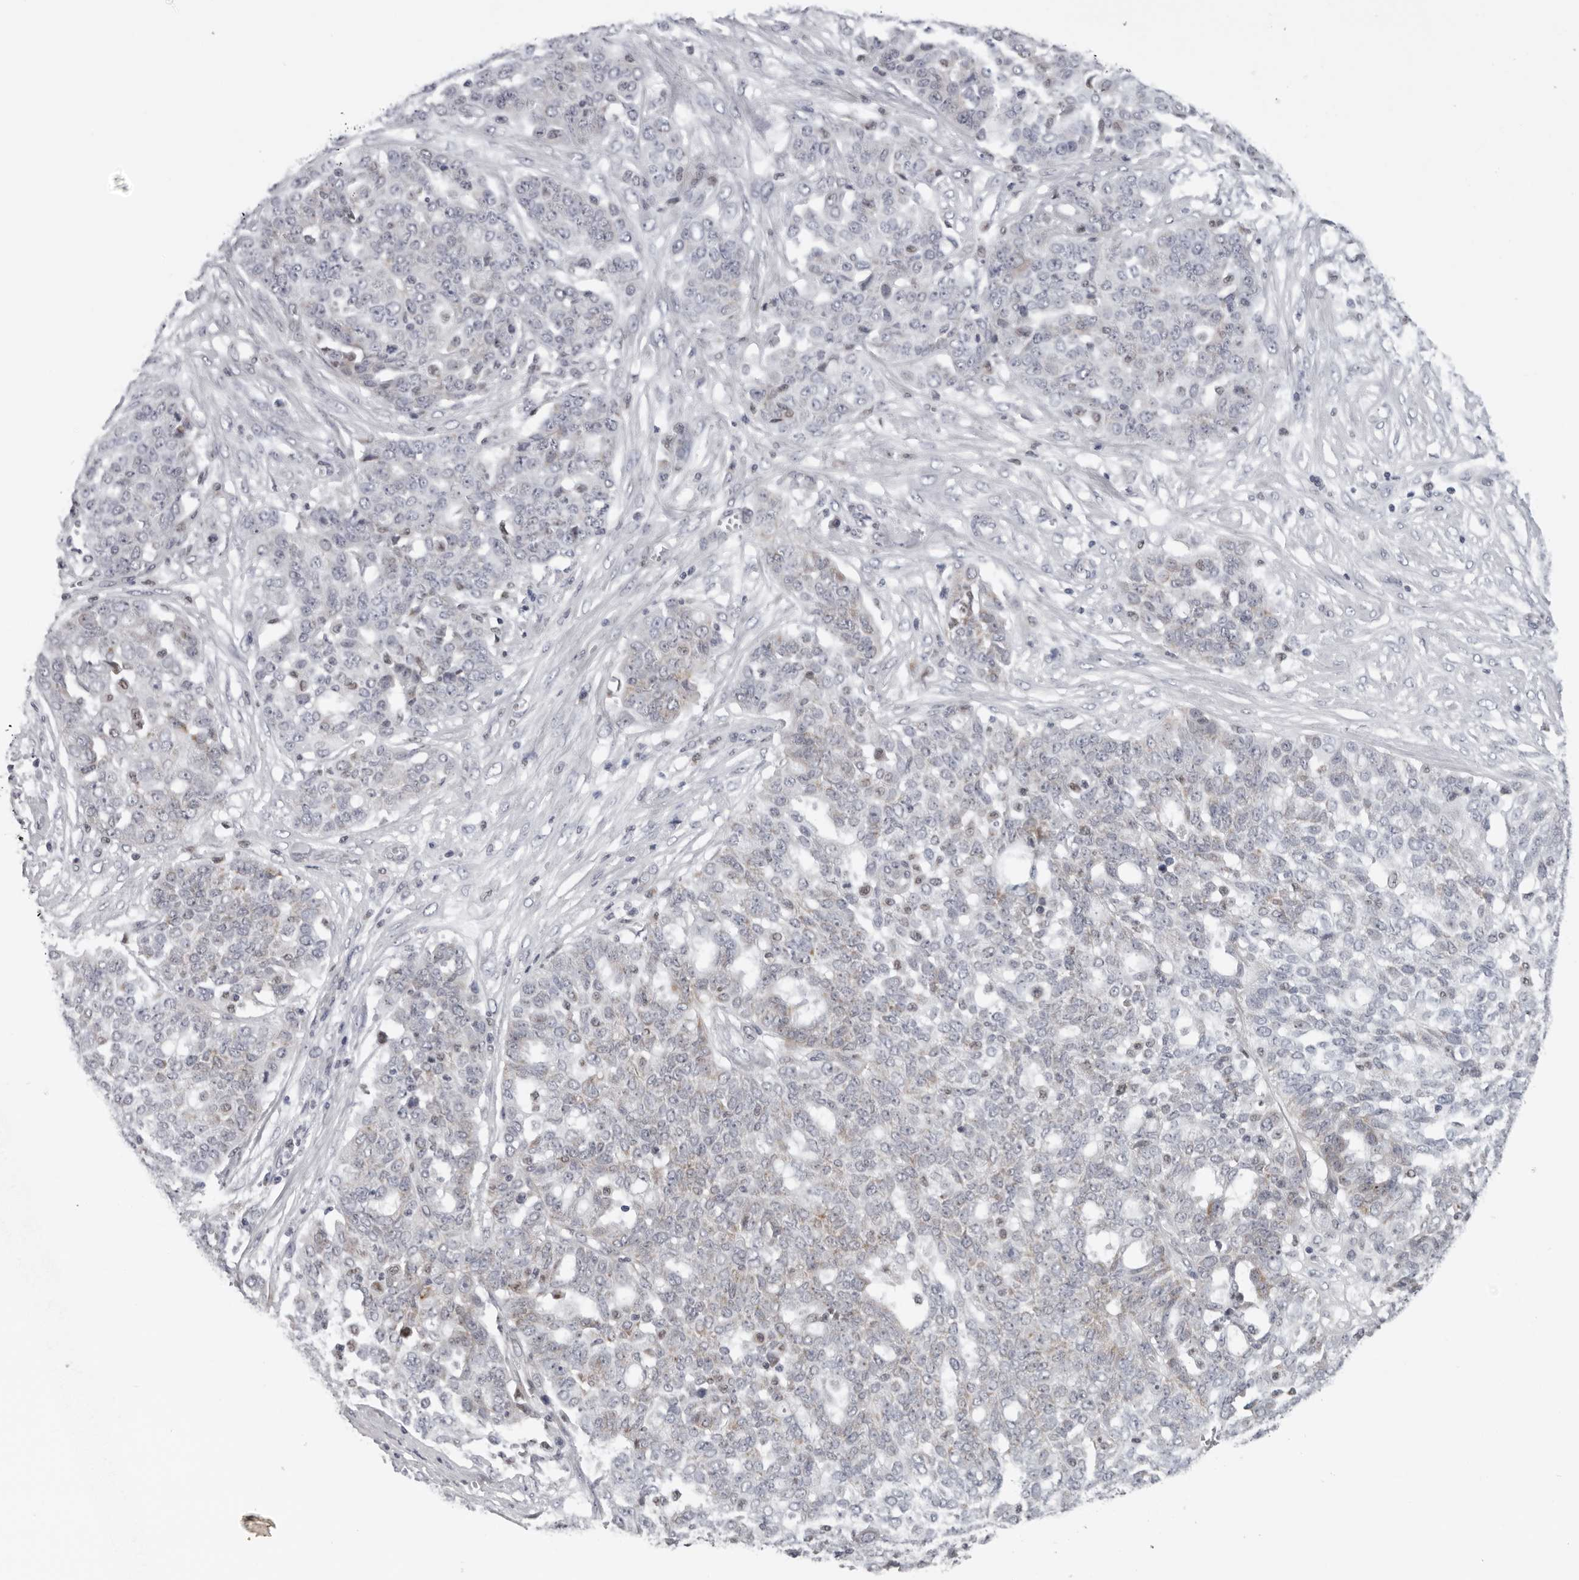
{"staining": {"intensity": "negative", "quantity": "none", "location": "none"}, "tissue": "ovarian cancer", "cell_type": "Tumor cells", "image_type": "cancer", "snomed": [{"axis": "morphology", "description": "Cystadenocarcinoma, serous, NOS"}, {"axis": "topography", "description": "Soft tissue"}, {"axis": "topography", "description": "Ovary"}], "caption": "The micrograph displays no significant expression in tumor cells of ovarian cancer (serous cystadenocarcinoma).", "gene": "CPT2", "patient": {"sex": "female", "age": 57}}